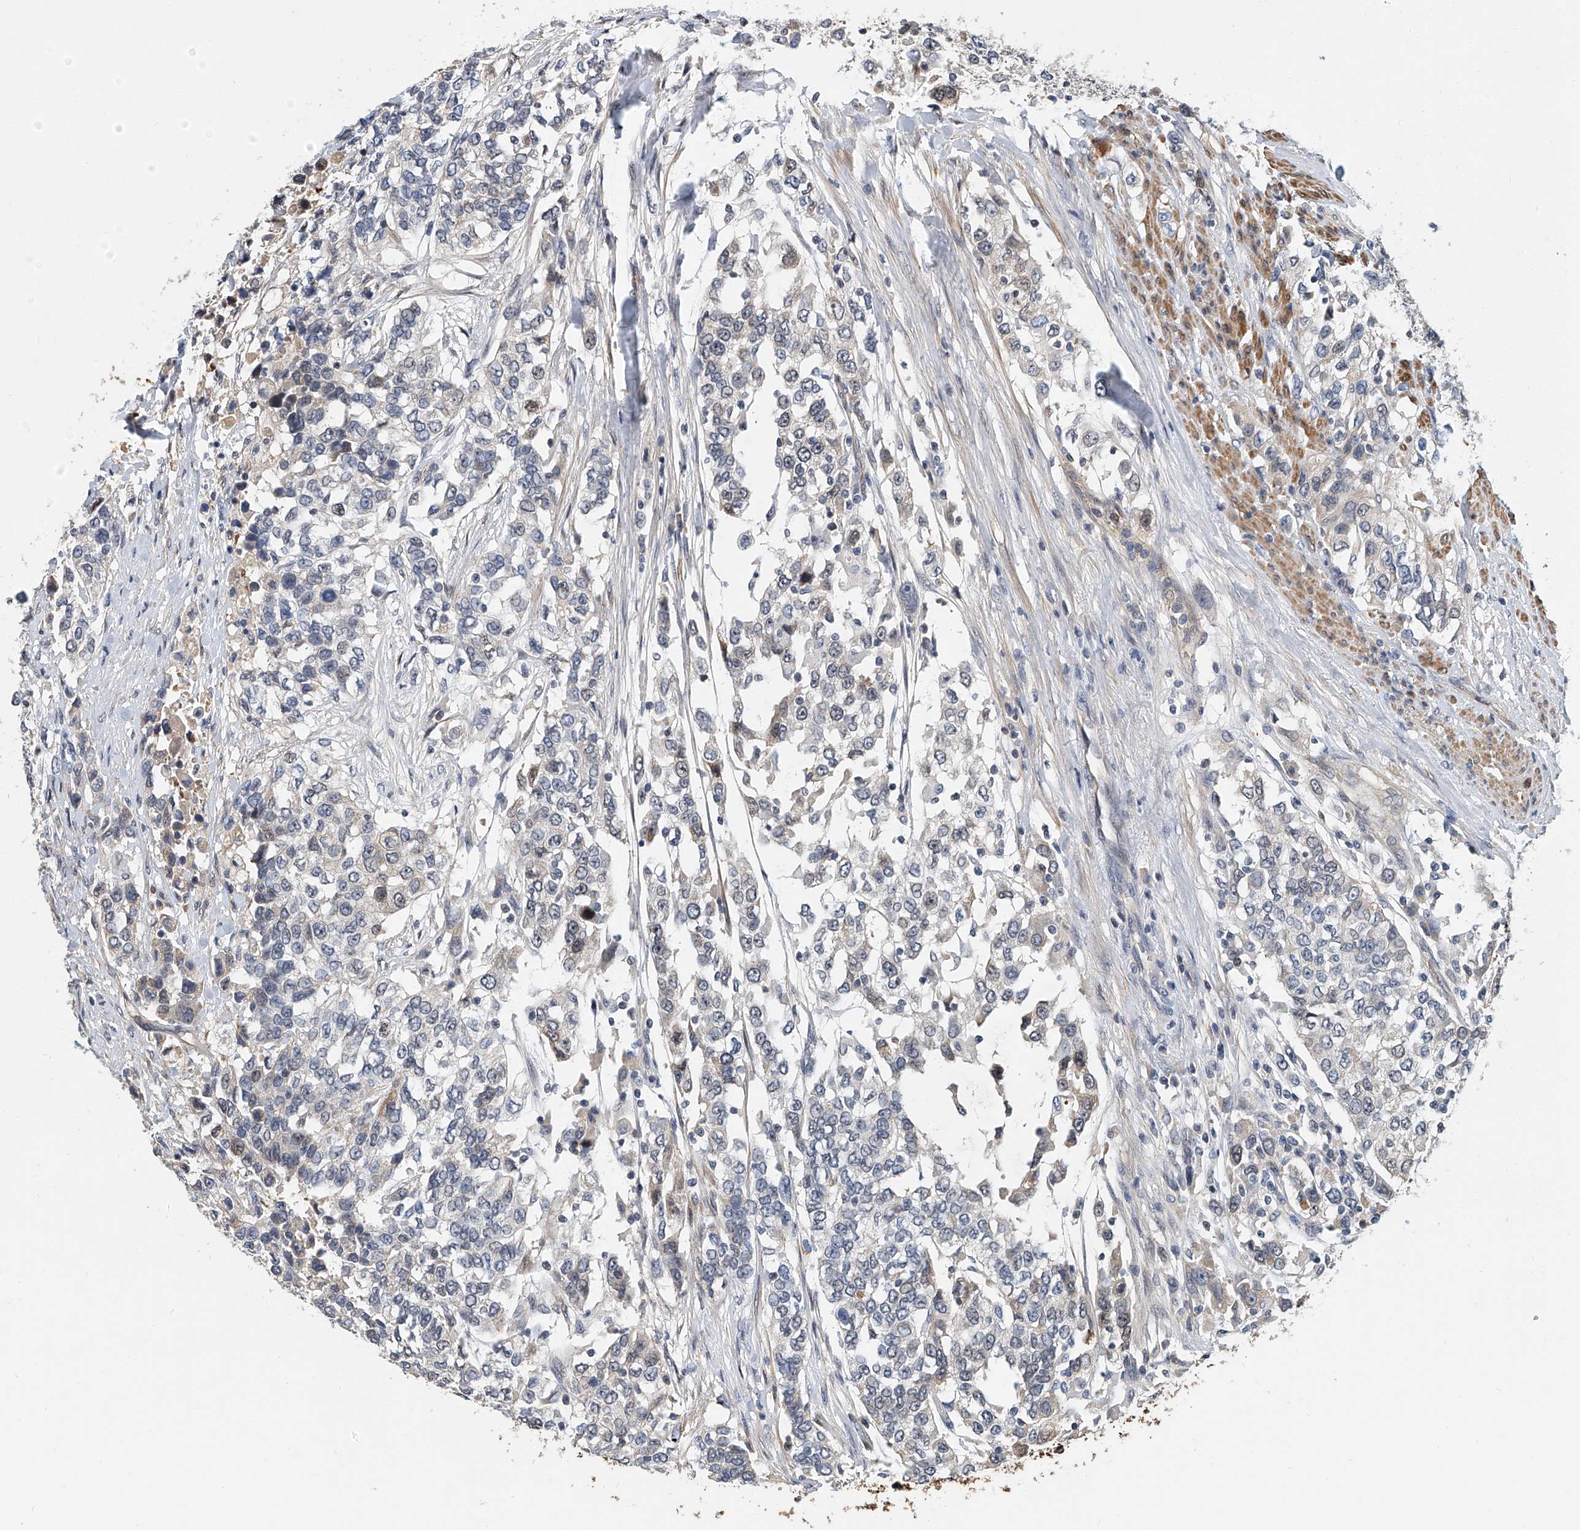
{"staining": {"intensity": "negative", "quantity": "none", "location": "none"}, "tissue": "urothelial cancer", "cell_type": "Tumor cells", "image_type": "cancer", "snomed": [{"axis": "morphology", "description": "Urothelial carcinoma, High grade"}, {"axis": "topography", "description": "Urinary bladder"}], "caption": "This histopathology image is of urothelial carcinoma (high-grade) stained with IHC to label a protein in brown with the nuclei are counter-stained blue. There is no positivity in tumor cells. (DAB (3,3'-diaminobenzidine) immunohistochemistry (IHC), high magnification).", "gene": "CD200", "patient": {"sex": "female", "age": 80}}